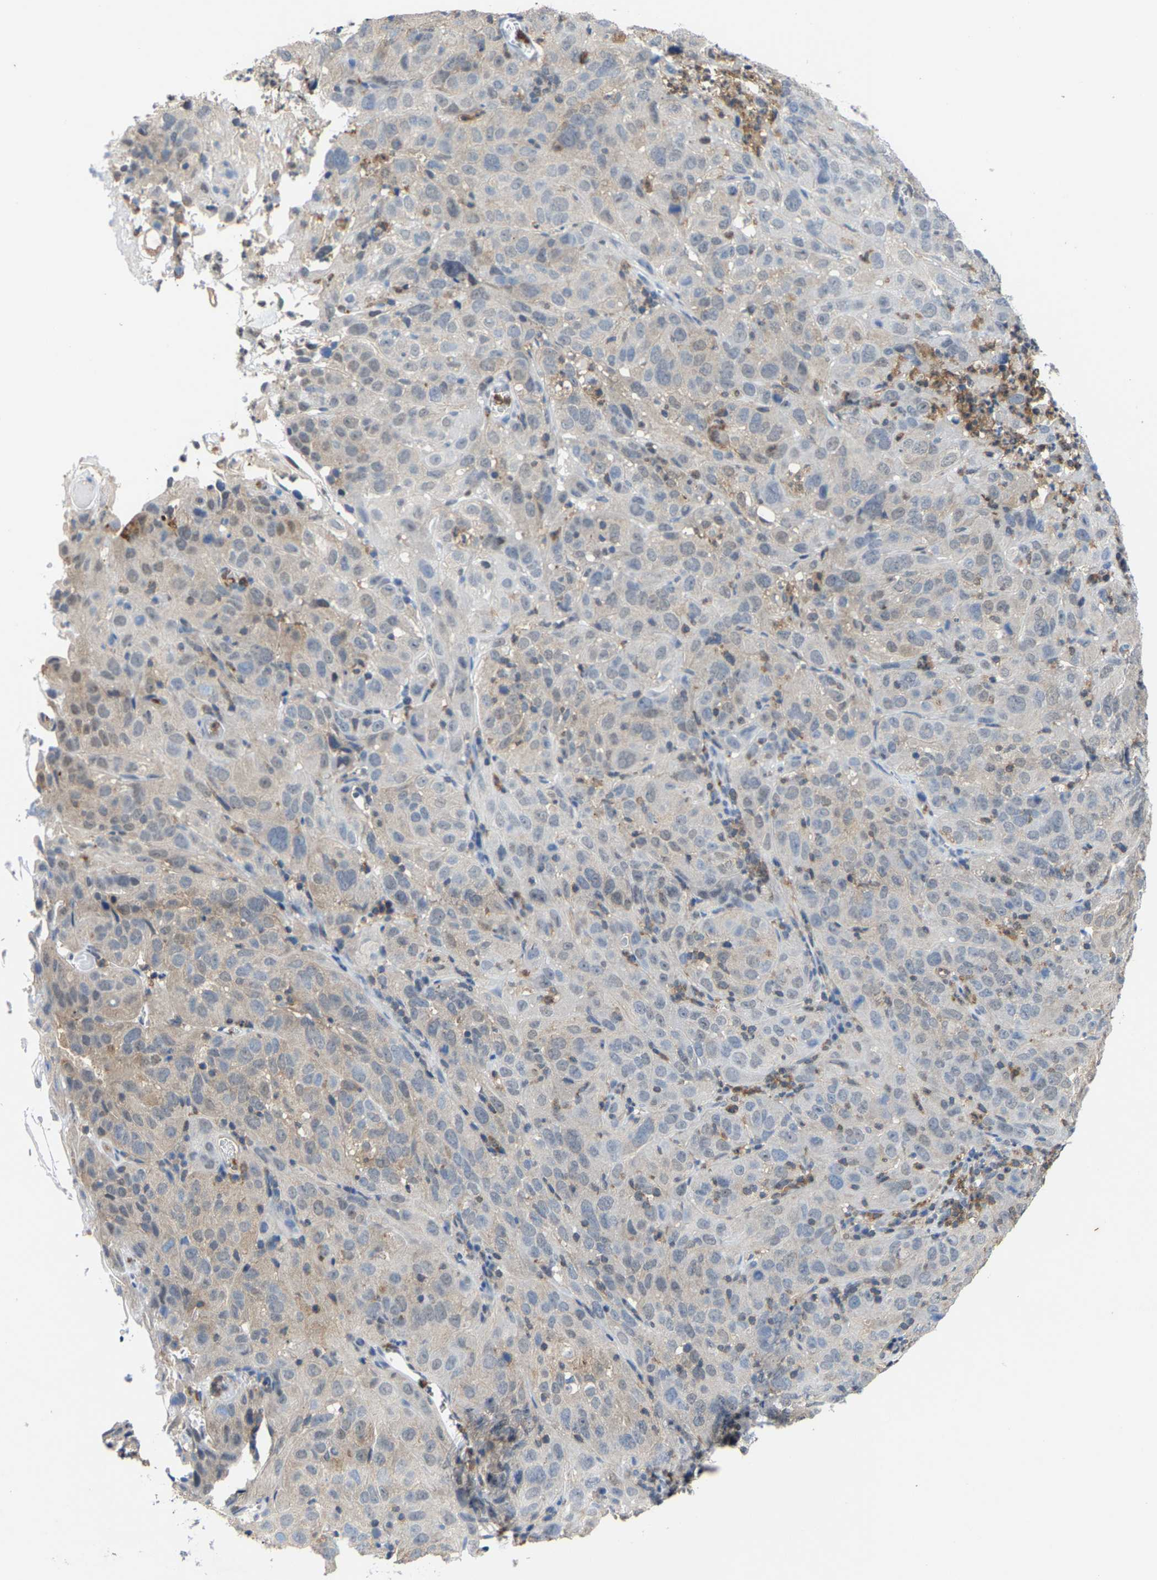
{"staining": {"intensity": "negative", "quantity": "none", "location": "none"}, "tissue": "cervical cancer", "cell_type": "Tumor cells", "image_type": "cancer", "snomed": [{"axis": "morphology", "description": "Squamous cell carcinoma, NOS"}, {"axis": "topography", "description": "Cervix"}], "caption": "Tumor cells are negative for protein expression in human cervical cancer.", "gene": "FGD3", "patient": {"sex": "female", "age": 32}}